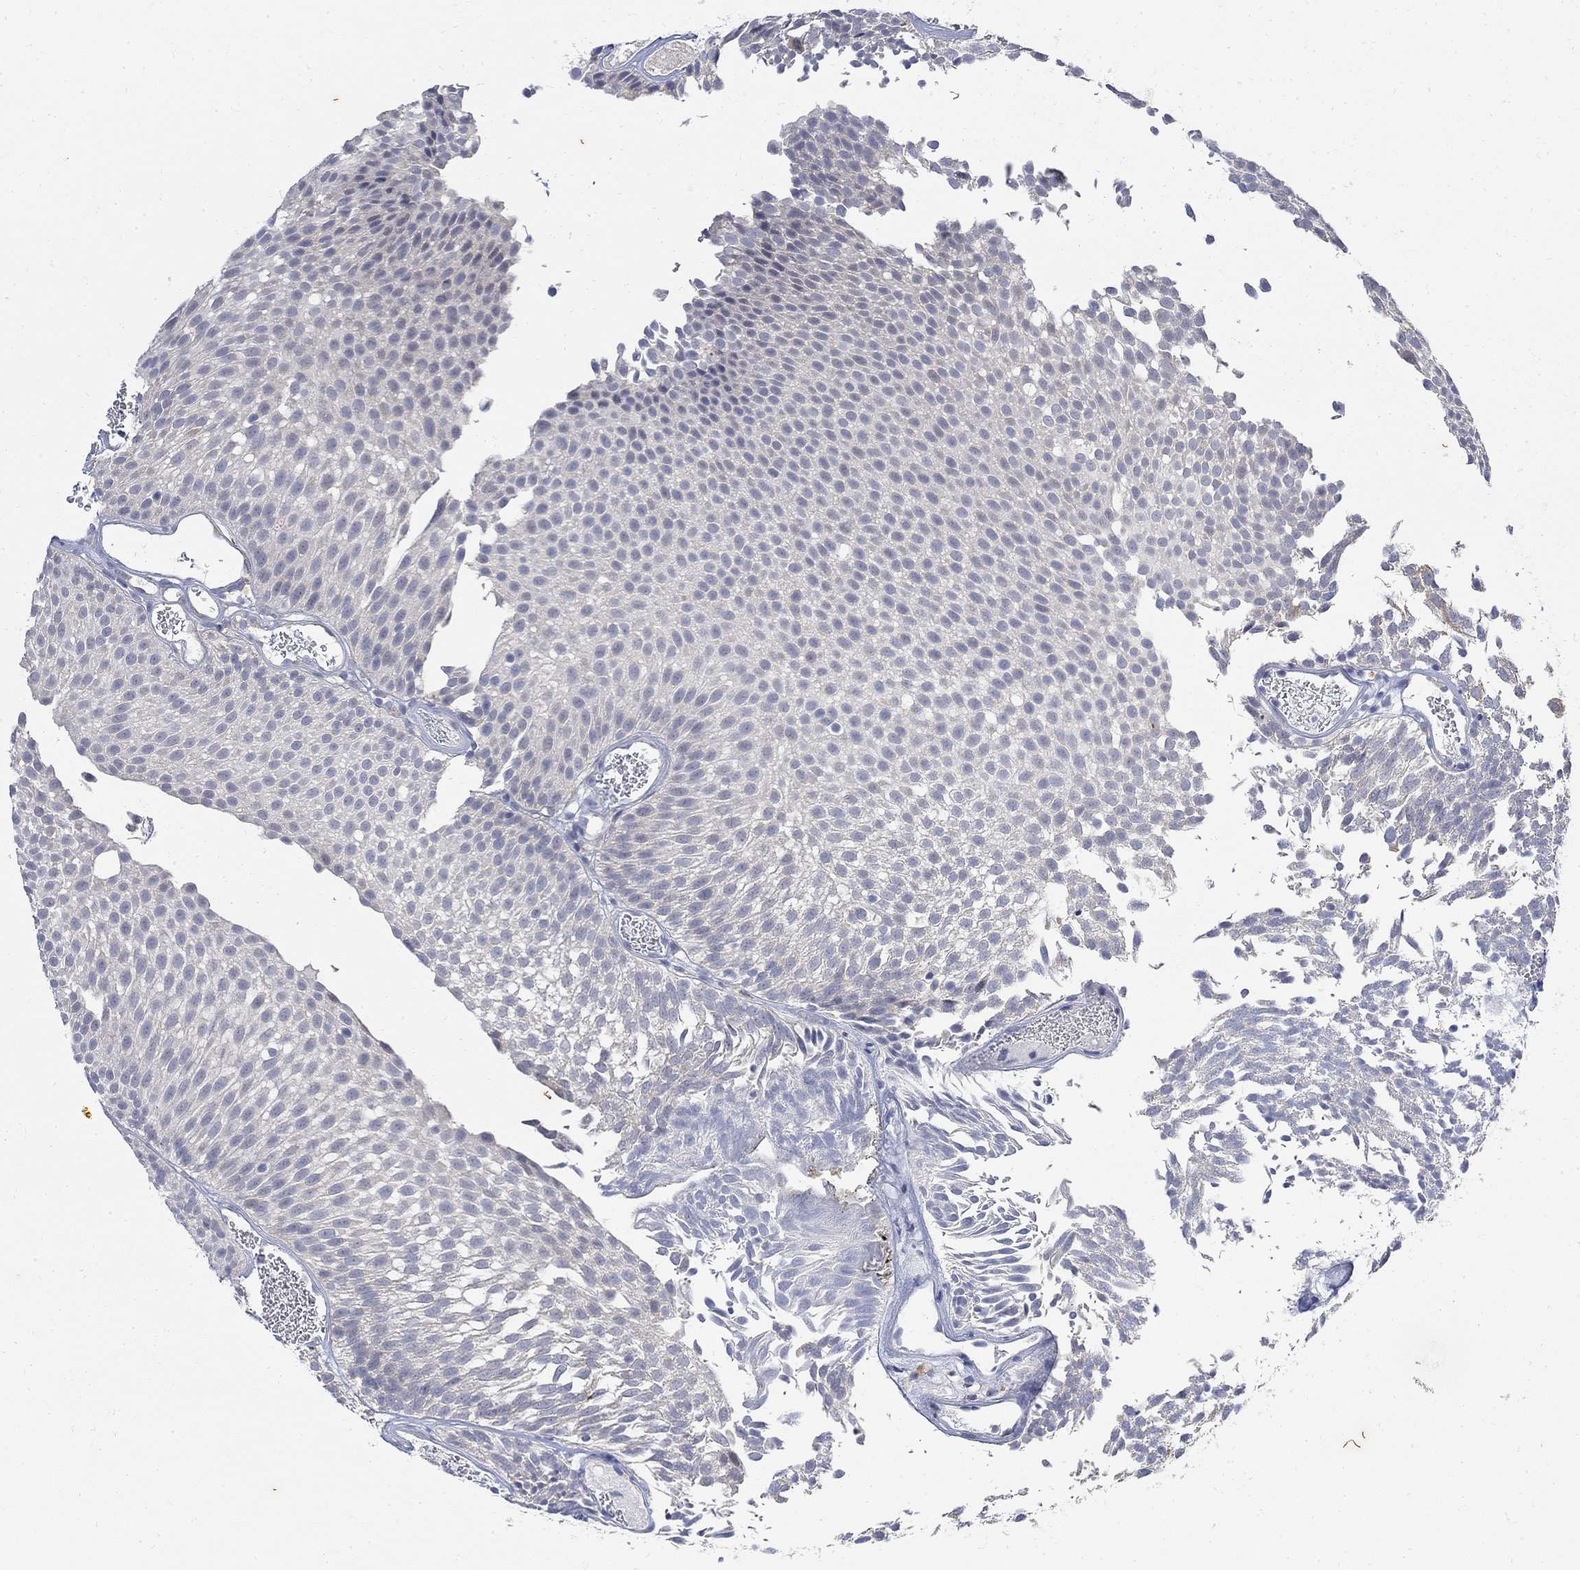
{"staining": {"intensity": "negative", "quantity": "none", "location": "none"}, "tissue": "urothelial cancer", "cell_type": "Tumor cells", "image_type": "cancer", "snomed": [{"axis": "morphology", "description": "Urothelial carcinoma, Low grade"}, {"axis": "topography", "description": "Urinary bladder"}], "caption": "Immunohistochemistry (IHC) photomicrograph of urothelial carcinoma (low-grade) stained for a protein (brown), which displays no staining in tumor cells.", "gene": "FNDC5", "patient": {"sex": "male", "age": 52}}